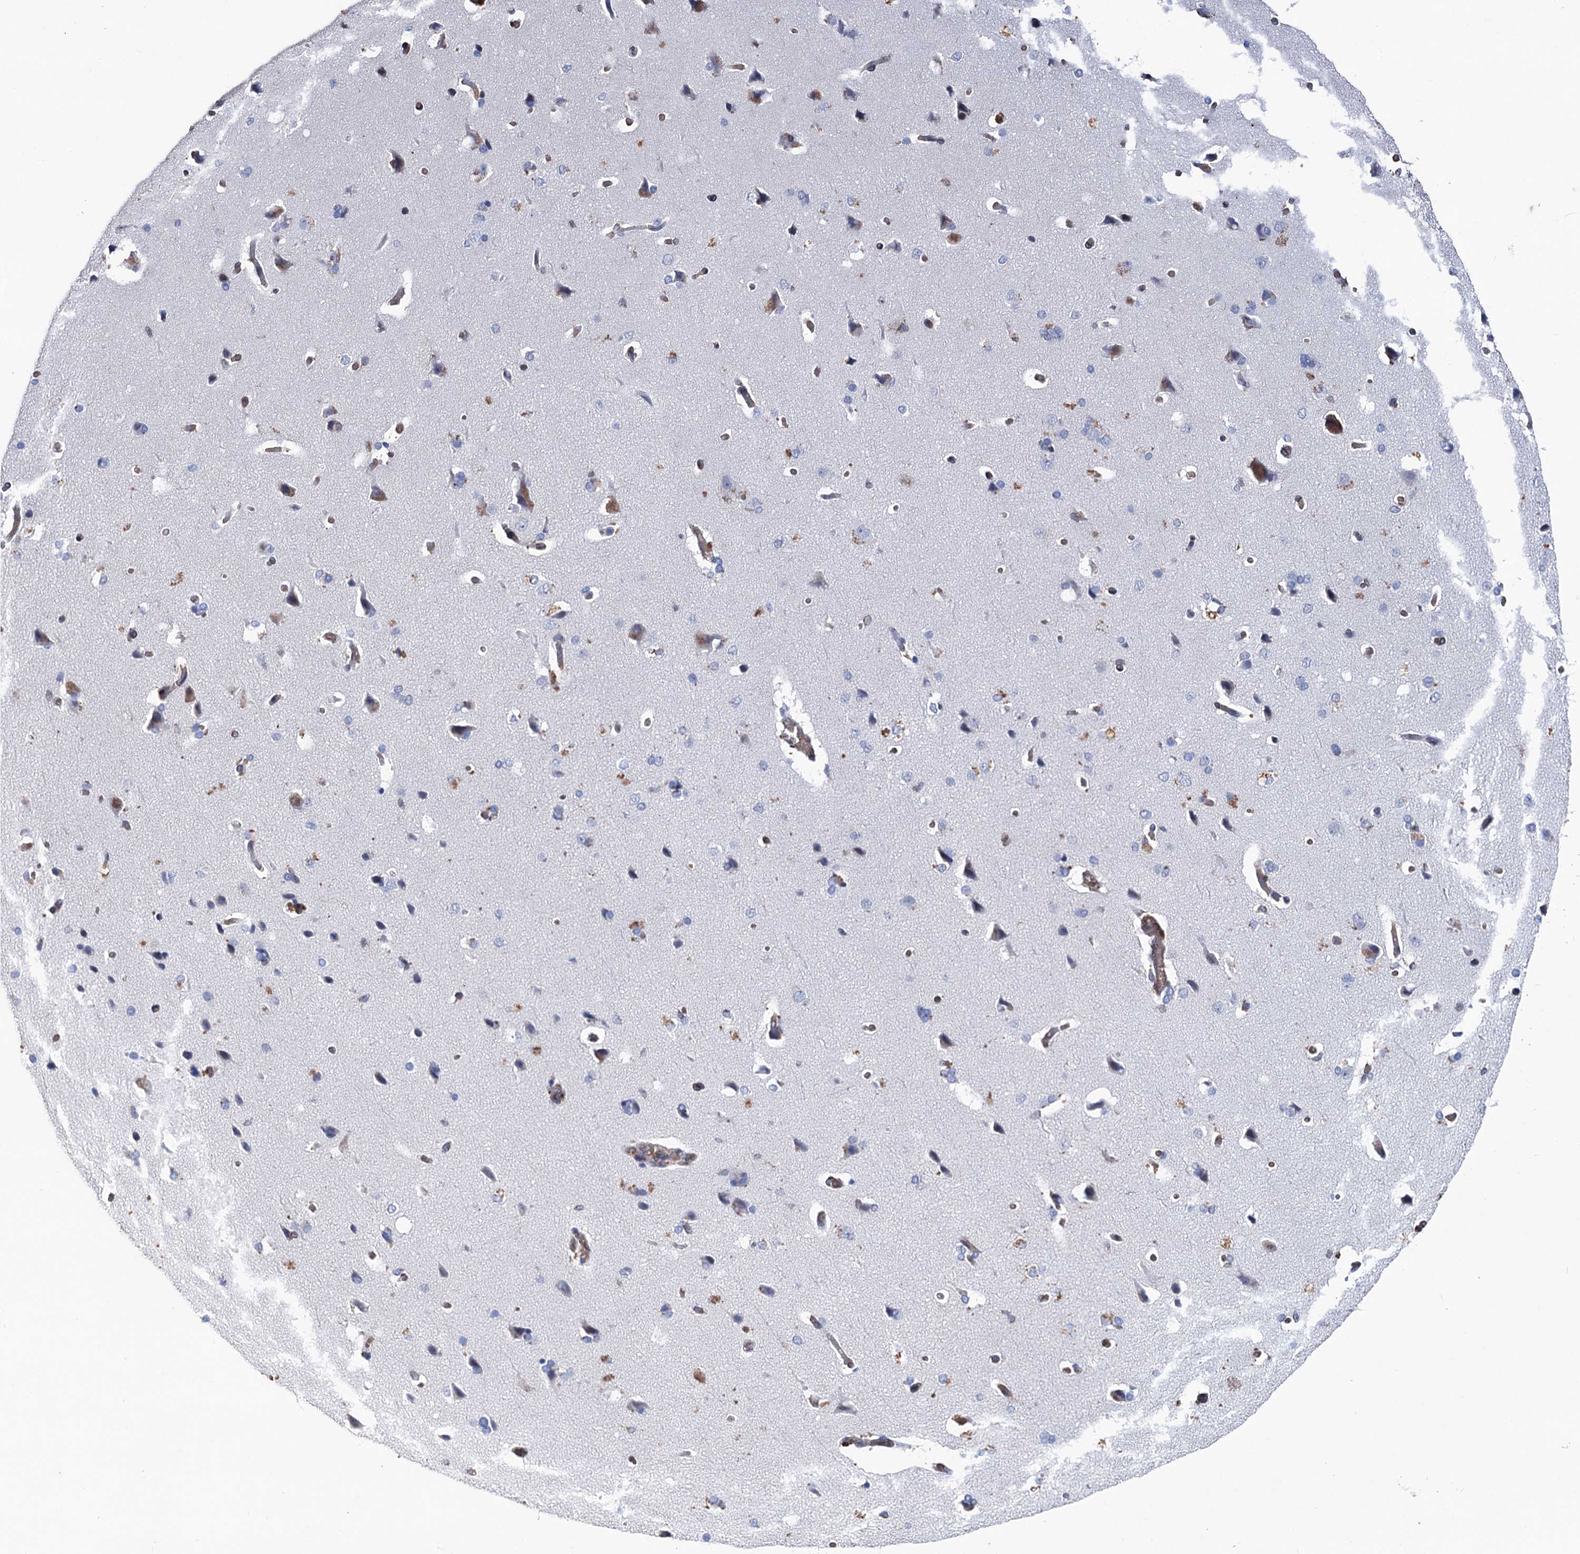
{"staining": {"intensity": "weak", "quantity": "25%-75%", "location": "cytoplasmic/membranous"}, "tissue": "cerebral cortex", "cell_type": "Endothelial cells", "image_type": "normal", "snomed": [{"axis": "morphology", "description": "Normal tissue, NOS"}, {"axis": "topography", "description": "Cerebral cortex"}], "caption": "Immunohistochemical staining of unremarkable human cerebral cortex shows low levels of weak cytoplasmic/membranous staining in approximately 25%-75% of endothelial cells. (IHC, brightfield microscopy, high magnification).", "gene": "STING1", "patient": {"sex": "male", "age": 62}}